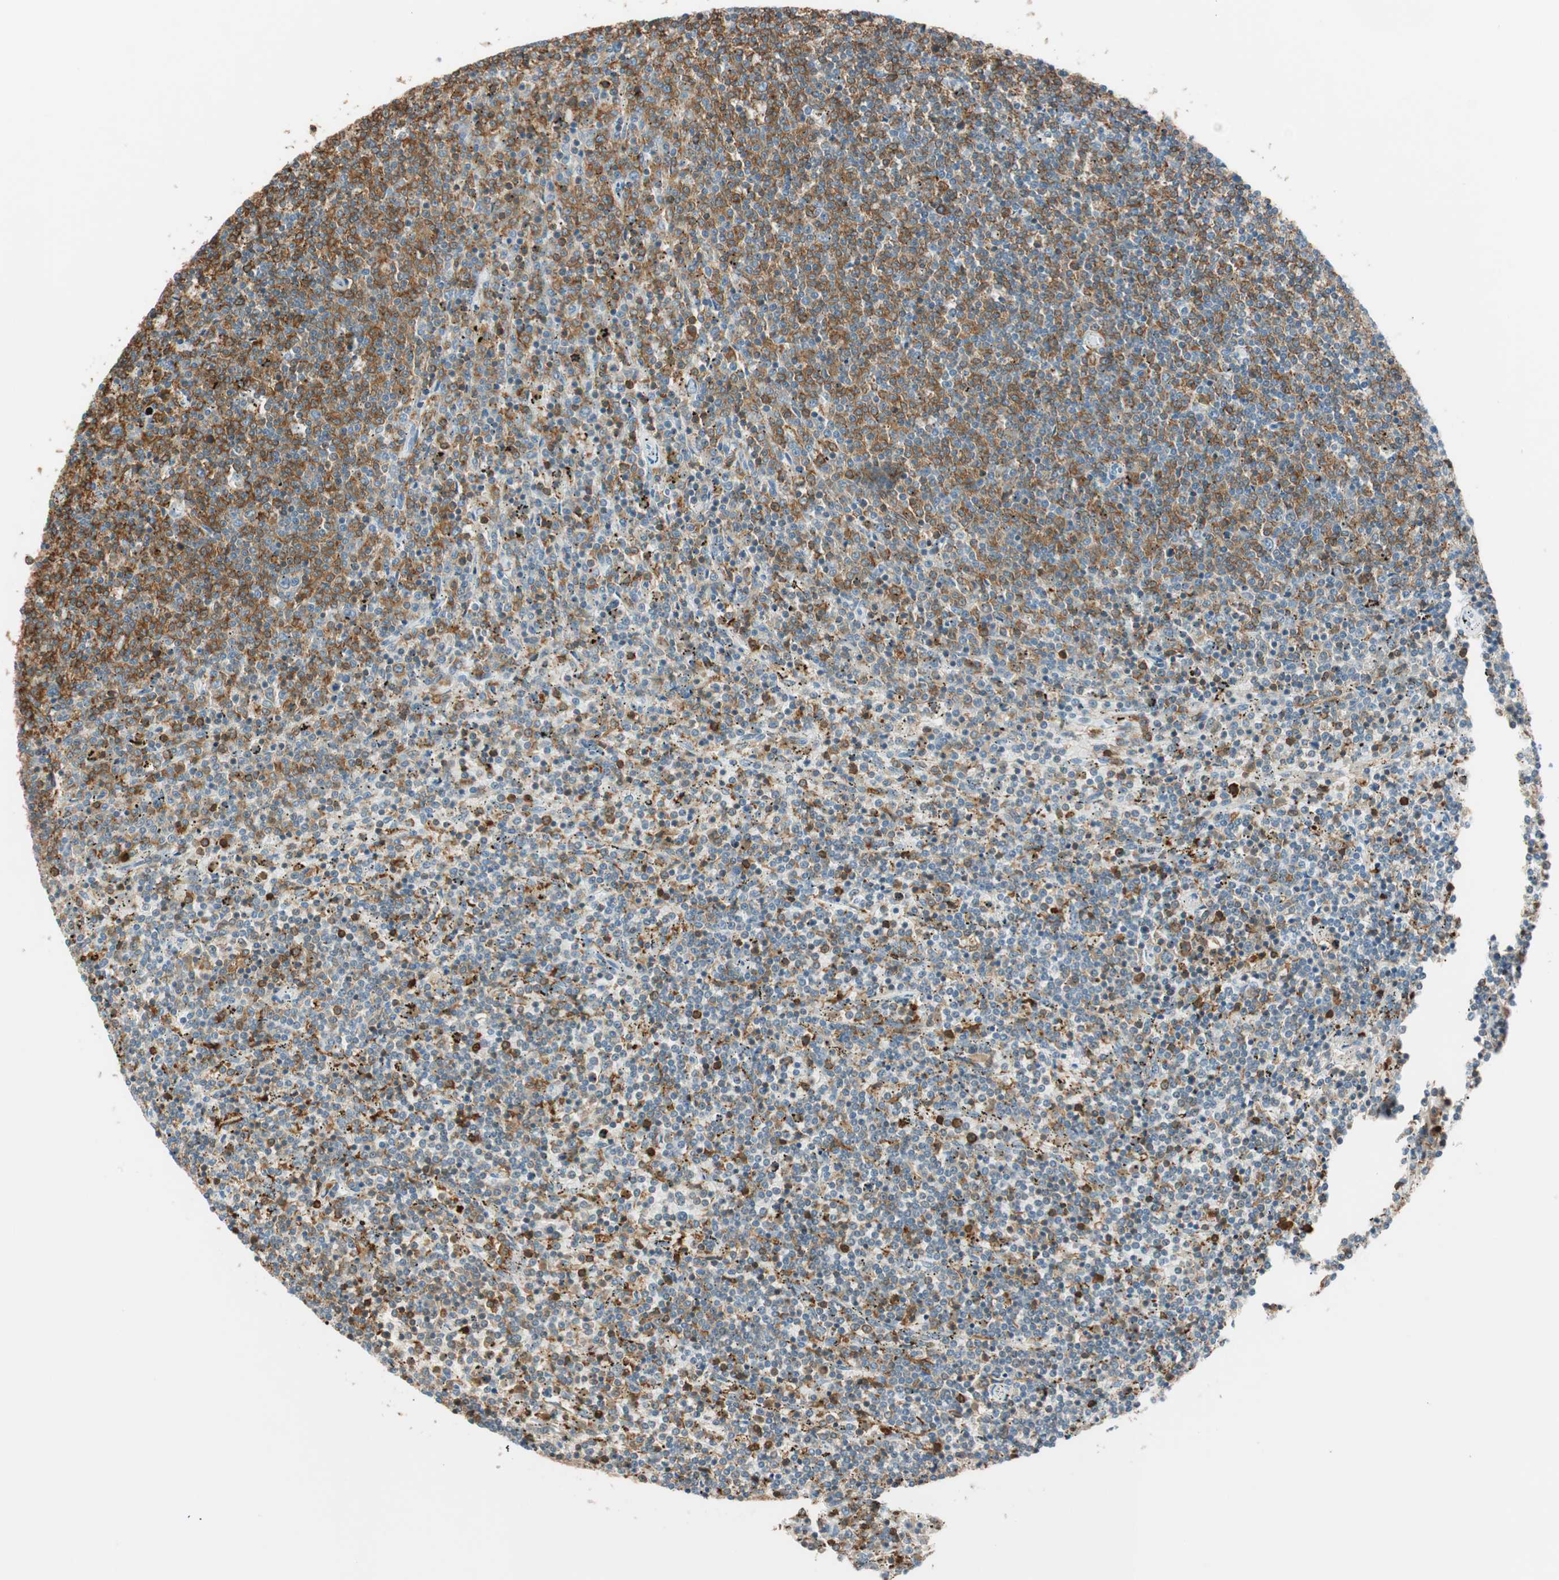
{"staining": {"intensity": "moderate", "quantity": ">75%", "location": "cytoplasmic/membranous"}, "tissue": "lymphoma", "cell_type": "Tumor cells", "image_type": "cancer", "snomed": [{"axis": "morphology", "description": "Malignant lymphoma, non-Hodgkin's type, Low grade"}, {"axis": "topography", "description": "Spleen"}], "caption": "Protein staining reveals moderate cytoplasmic/membranous expression in about >75% of tumor cells in low-grade malignant lymphoma, non-Hodgkin's type.", "gene": "HPGD", "patient": {"sex": "female", "age": 50}}